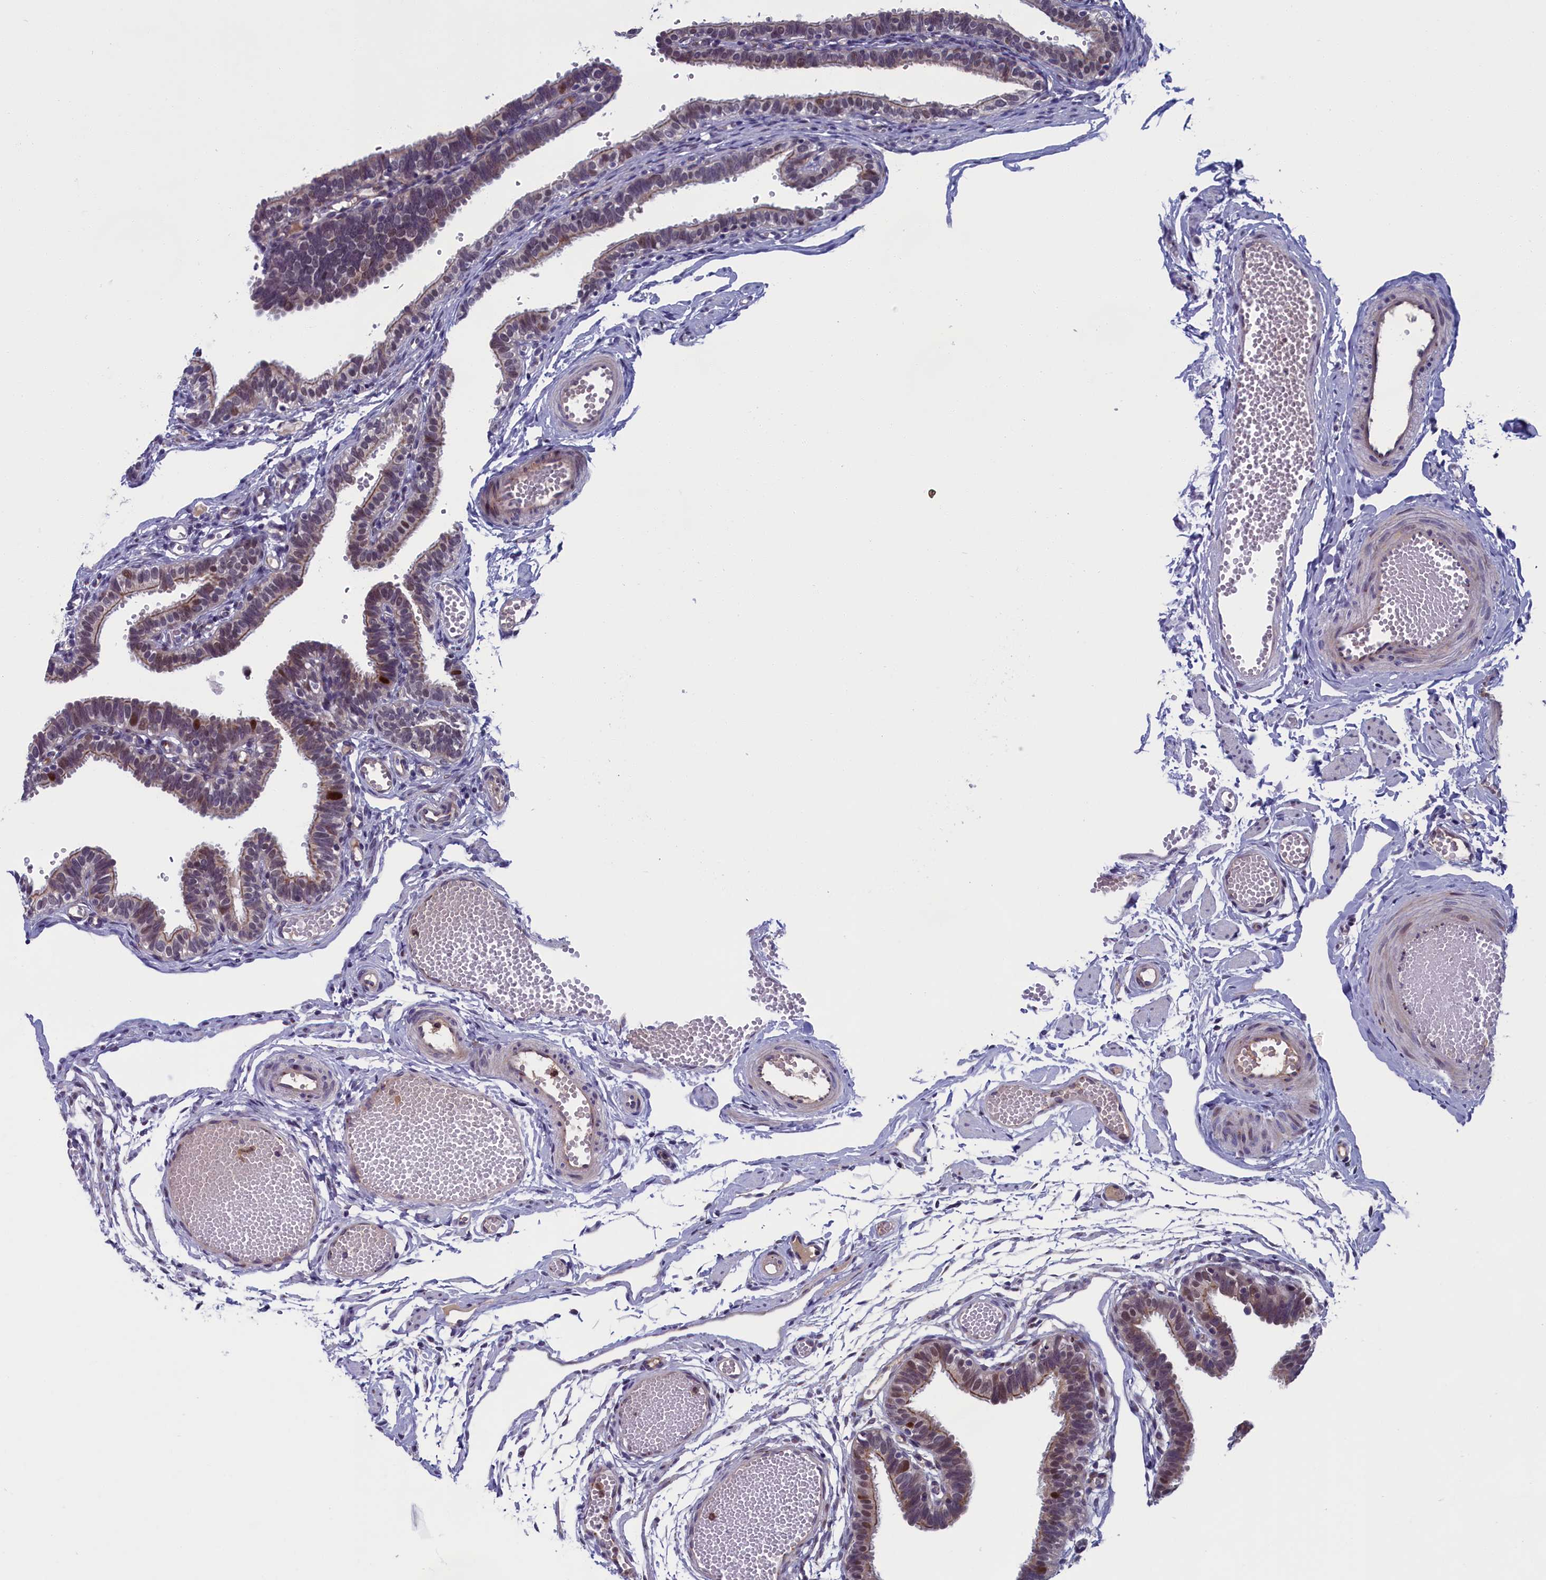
{"staining": {"intensity": "moderate", "quantity": "25%-75%", "location": "cytoplasmic/membranous,nuclear"}, "tissue": "fallopian tube", "cell_type": "Glandular cells", "image_type": "normal", "snomed": [{"axis": "morphology", "description": "Normal tissue, NOS"}, {"axis": "topography", "description": "Fallopian tube"}, {"axis": "topography", "description": "Placenta"}], "caption": "The histopathology image exhibits staining of unremarkable fallopian tube, revealing moderate cytoplasmic/membranous,nuclear protein staining (brown color) within glandular cells.", "gene": "LIG1", "patient": {"sex": "female", "age": 34}}